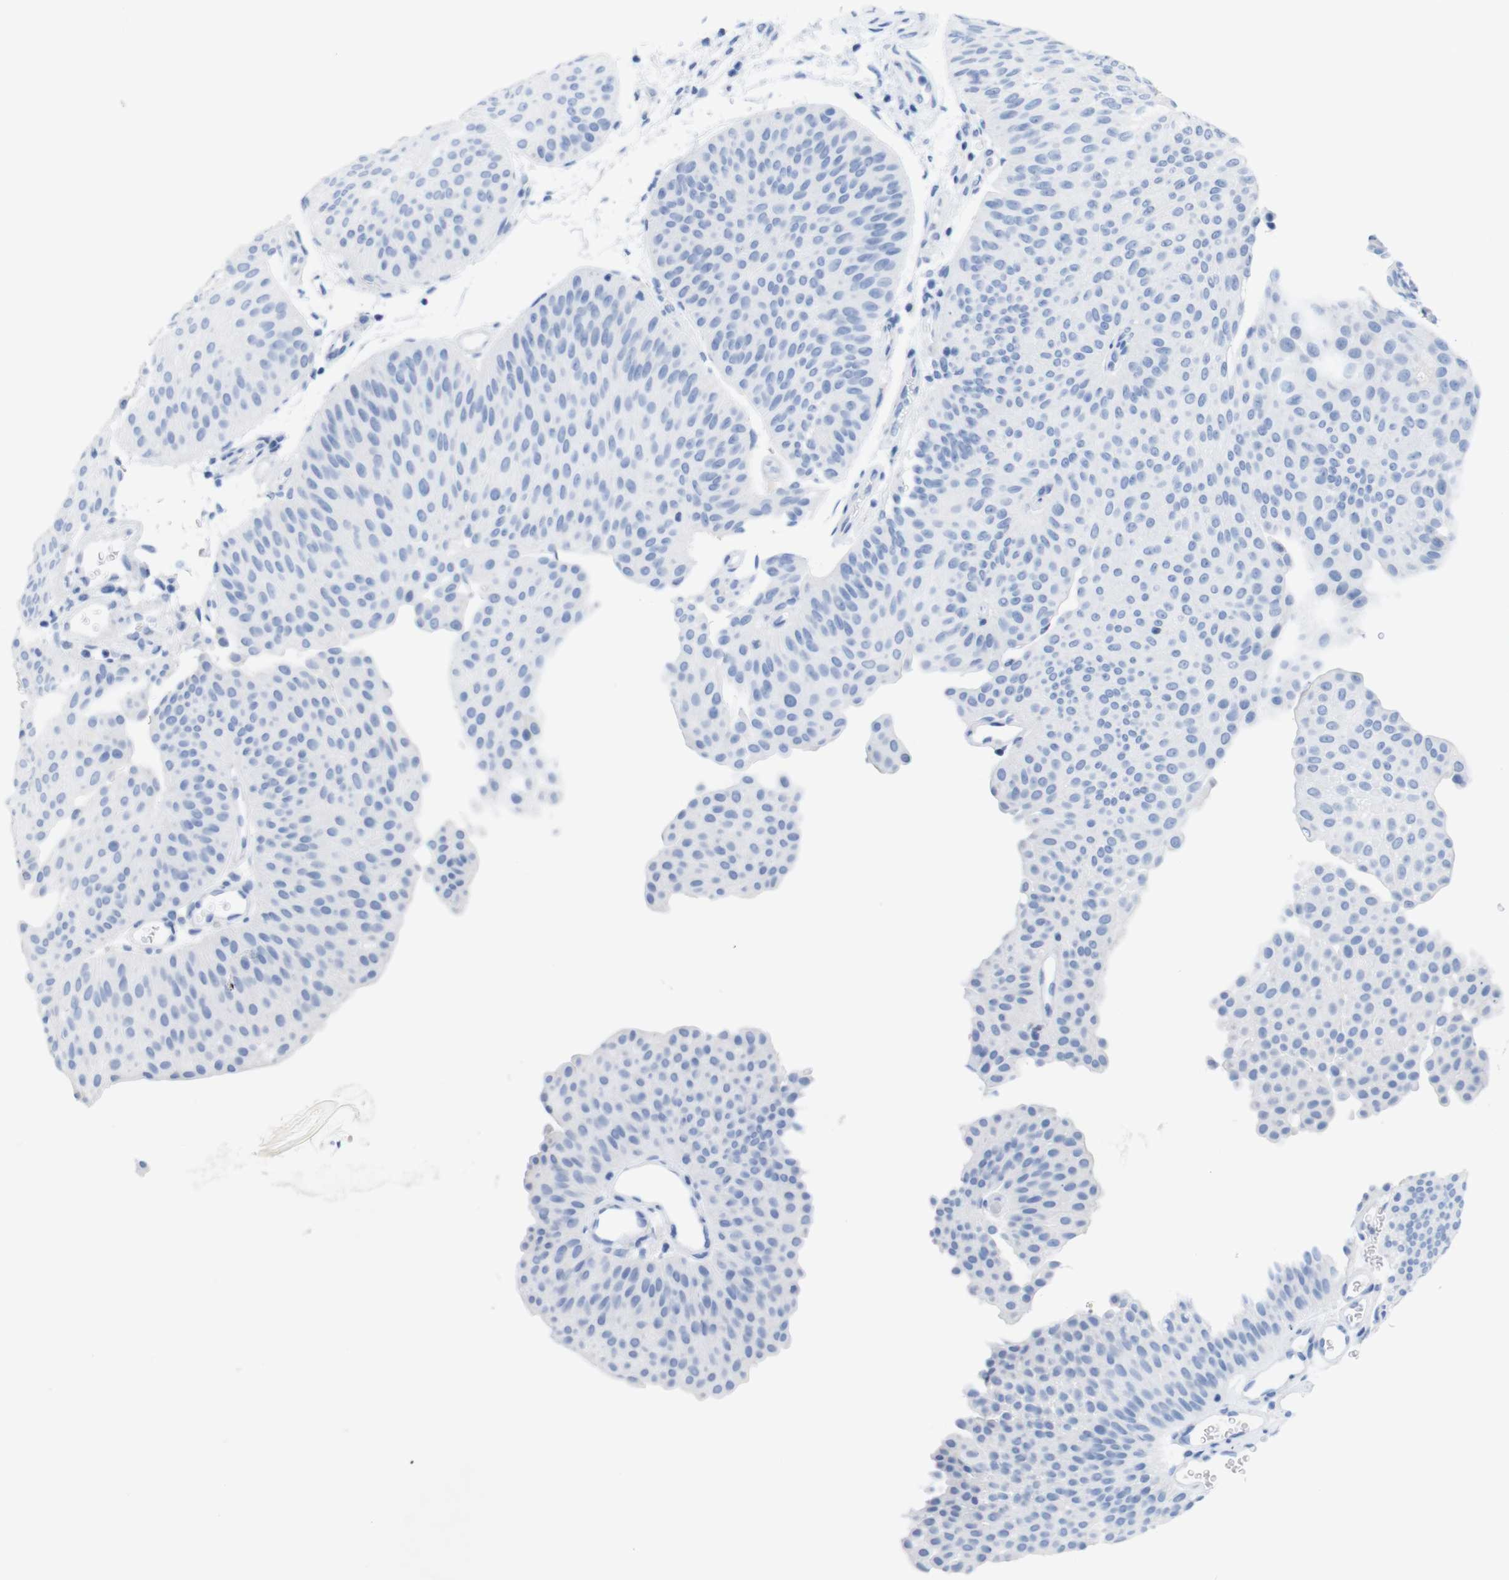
{"staining": {"intensity": "negative", "quantity": "none", "location": "none"}, "tissue": "urothelial cancer", "cell_type": "Tumor cells", "image_type": "cancer", "snomed": [{"axis": "morphology", "description": "Urothelial carcinoma, Low grade"}, {"axis": "topography", "description": "Urinary bladder"}], "caption": "High magnification brightfield microscopy of urothelial carcinoma (low-grade) stained with DAB (brown) and counterstained with hematoxylin (blue): tumor cells show no significant expression. The staining was performed using DAB to visualize the protein expression in brown, while the nuclei were stained in blue with hematoxylin (Magnification: 20x).", "gene": "LAG3", "patient": {"sex": "female", "age": 60}}